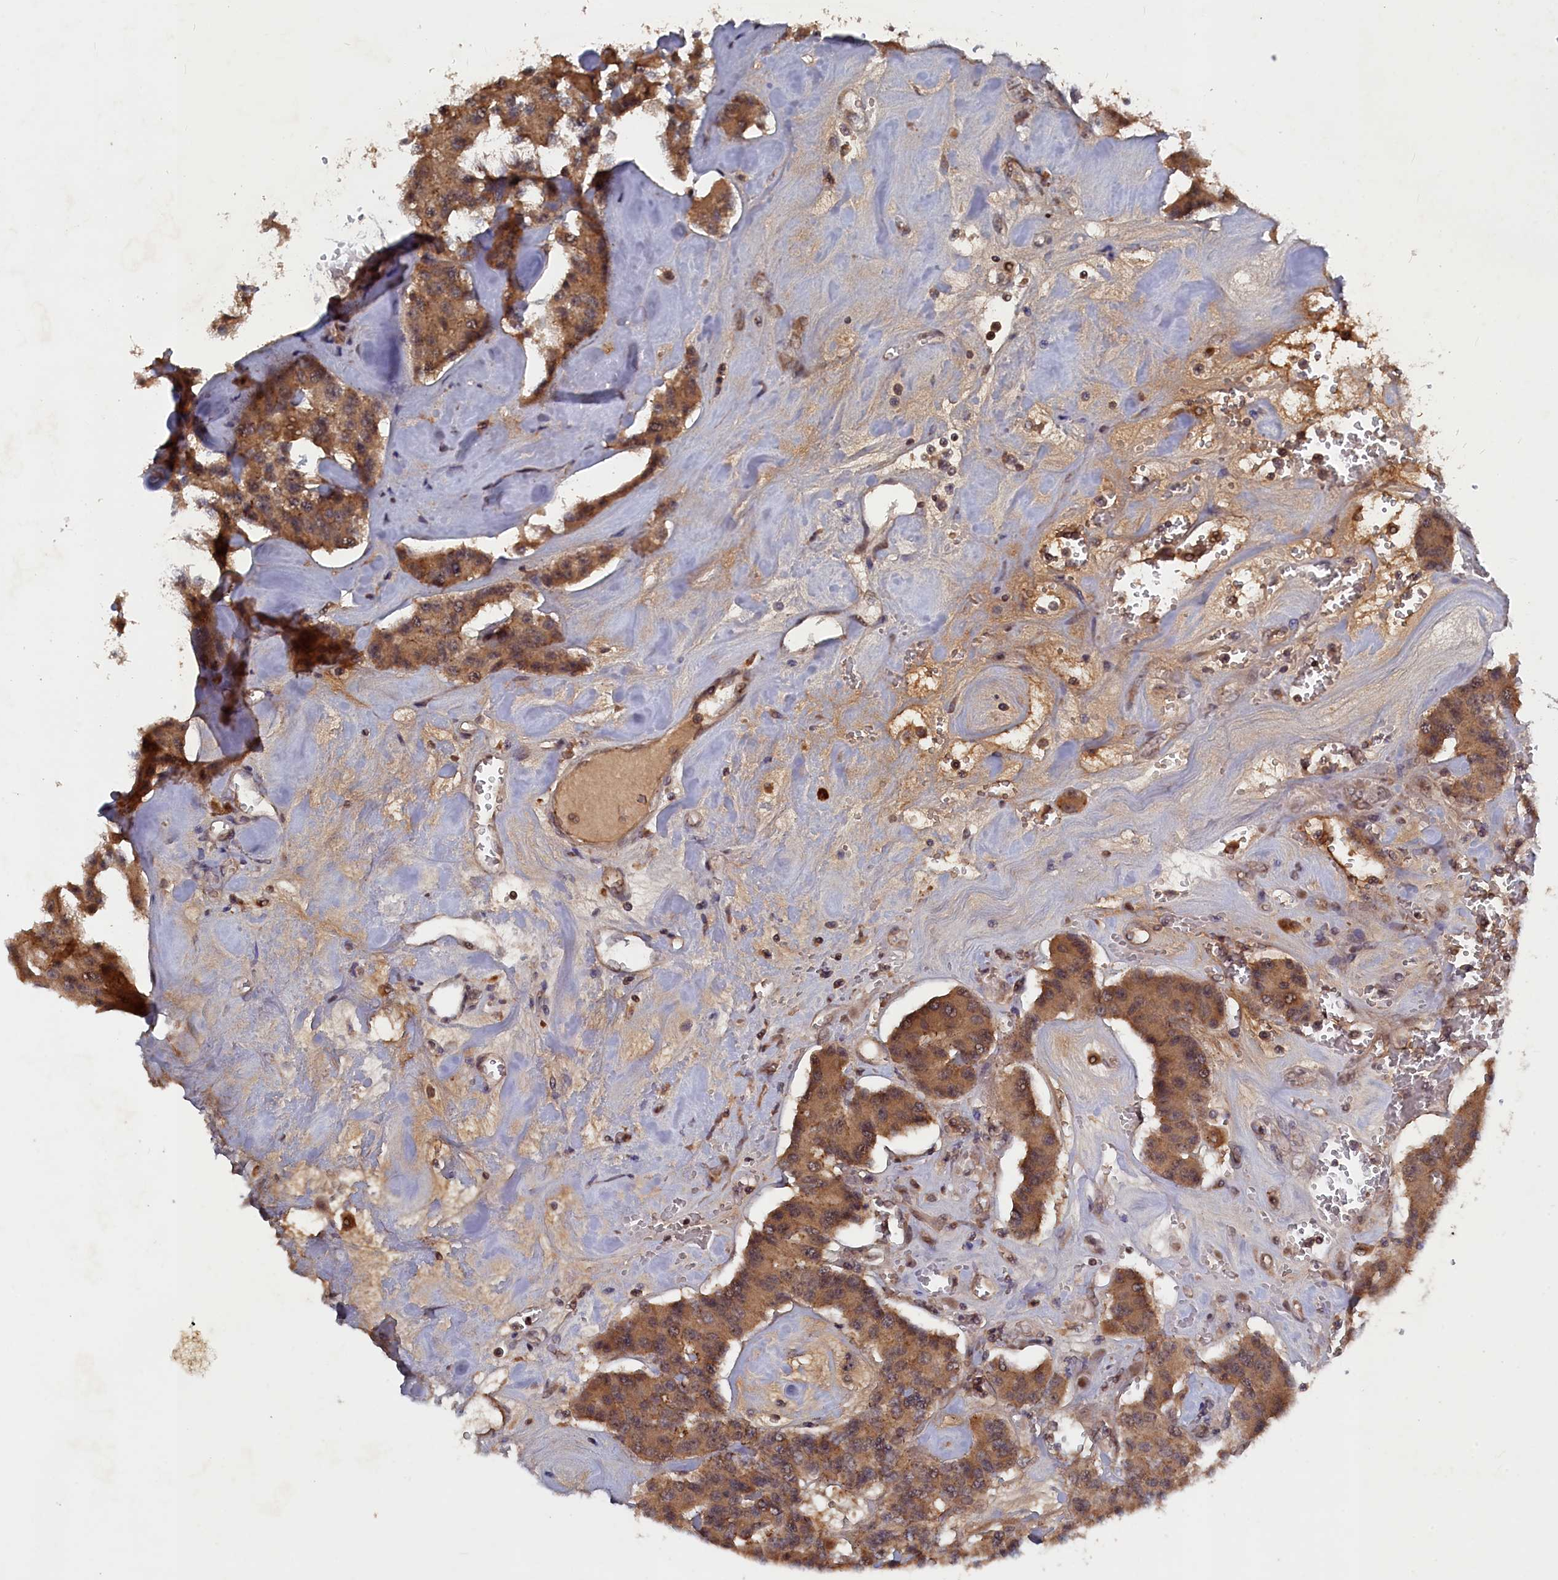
{"staining": {"intensity": "moderate", "quantity": ">75%", "location": "cytoplasmic/membranous"}, "tissue": "carcinoid", "cell_type": "Tumor cells", "image_type": "cancer", "snomed": [{"axis": "morphology", "description": "Carcinoid, malignant, NOS"}, {"axis": "topography", "description": "Pancreas"}], "caption": "Immunohistochemical staining of human malignant carcinoid shows medium levels of moderate cytoplasmic/membranous protein positivity in about >75% of tumor cells.", "gene": "TMC5", "patient": {"sex": "male", "age": 41}}